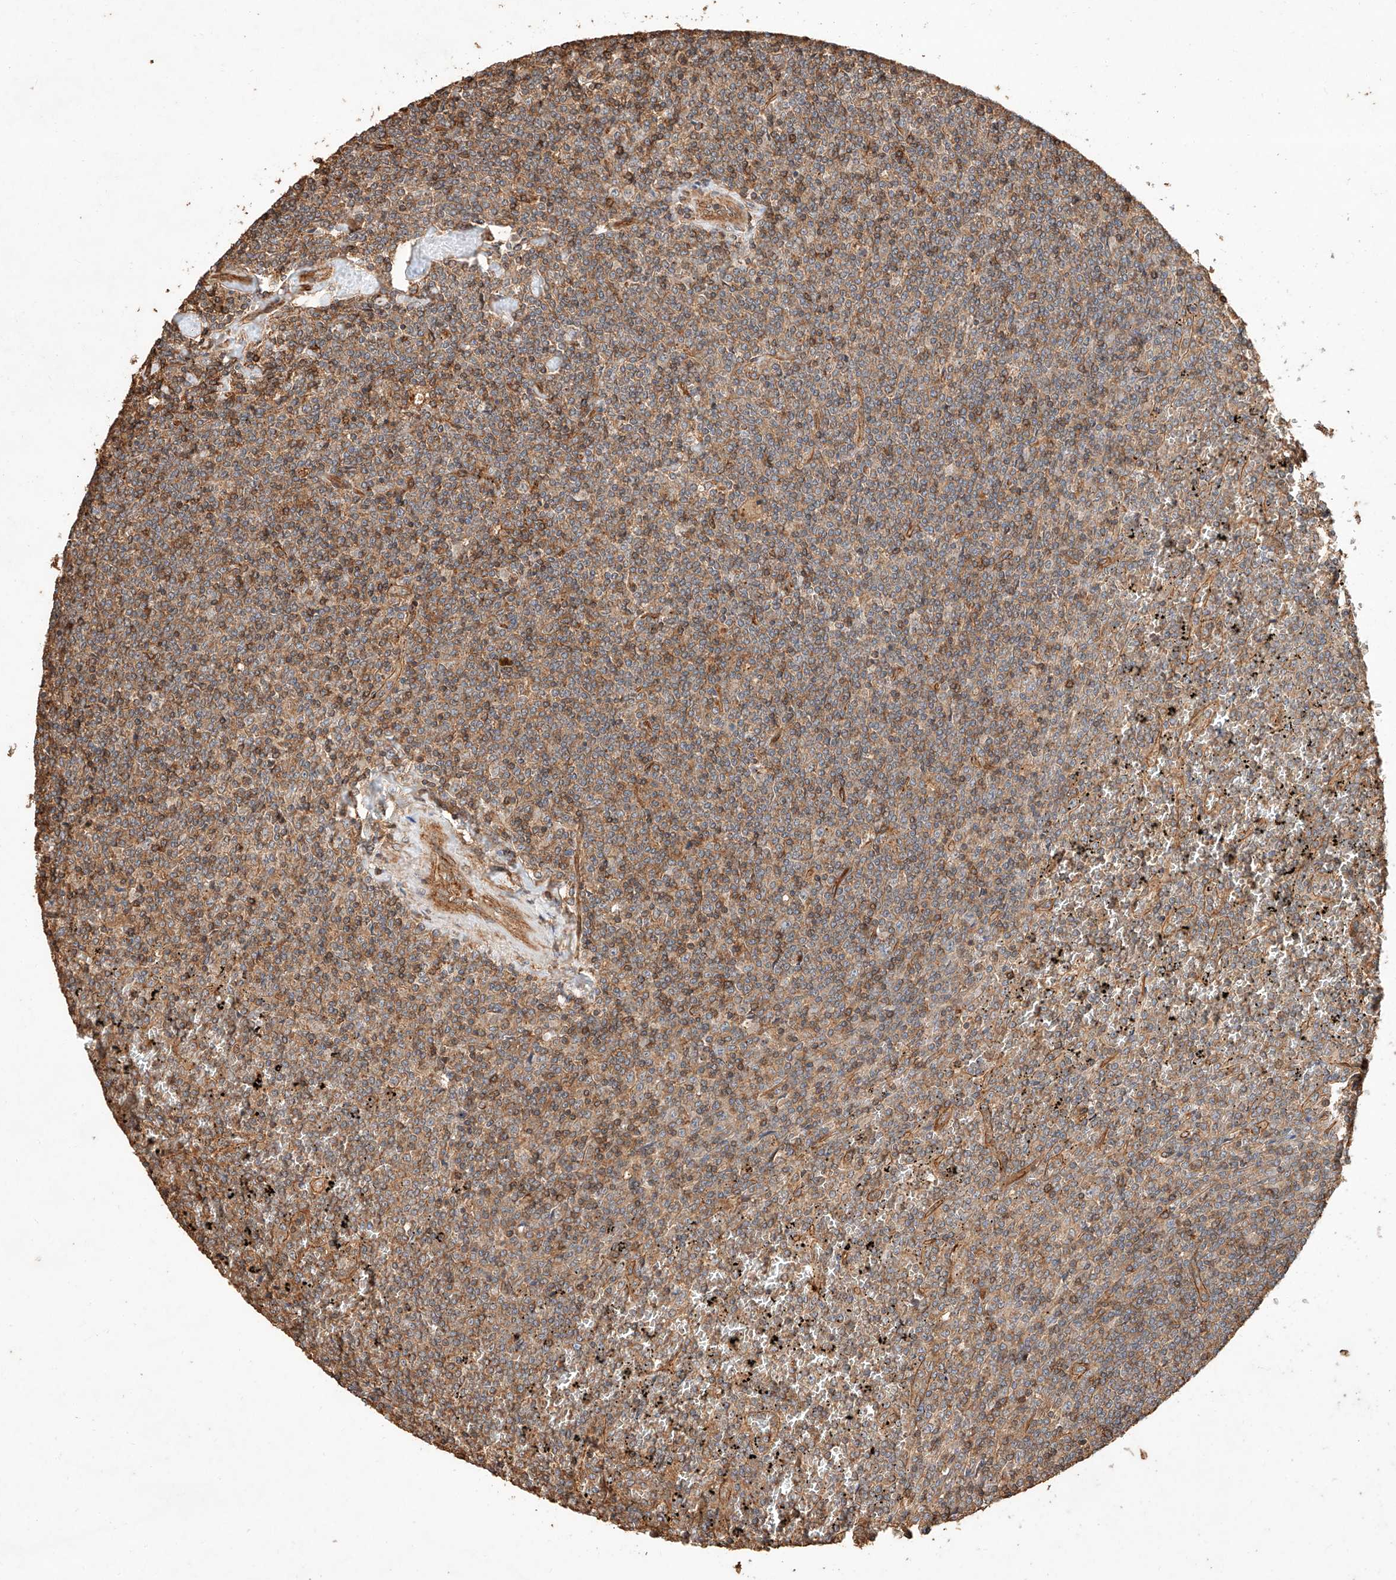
{"staining": {"intensity": "moderate", "quantity": "<25%", "location": "cytoplasmic/membranous"}, "tissue": "lymphoma", "cell_type": "Tumor cells", "image_type": "cancer", "snomed": [{"axis": "morphology", "description": "Malignant lymphoma, non-Hodgkin's type, Low grade"}, {"axis": "topography", "description": "Spleen"}], "caption": "This is an image of IHC staining of lymphoma, which shows moderate positivity in the cytoplasmic/membranous of tumor cells.", "gene": "GHDC", "patient": {"sex": "female", "age": 19}}